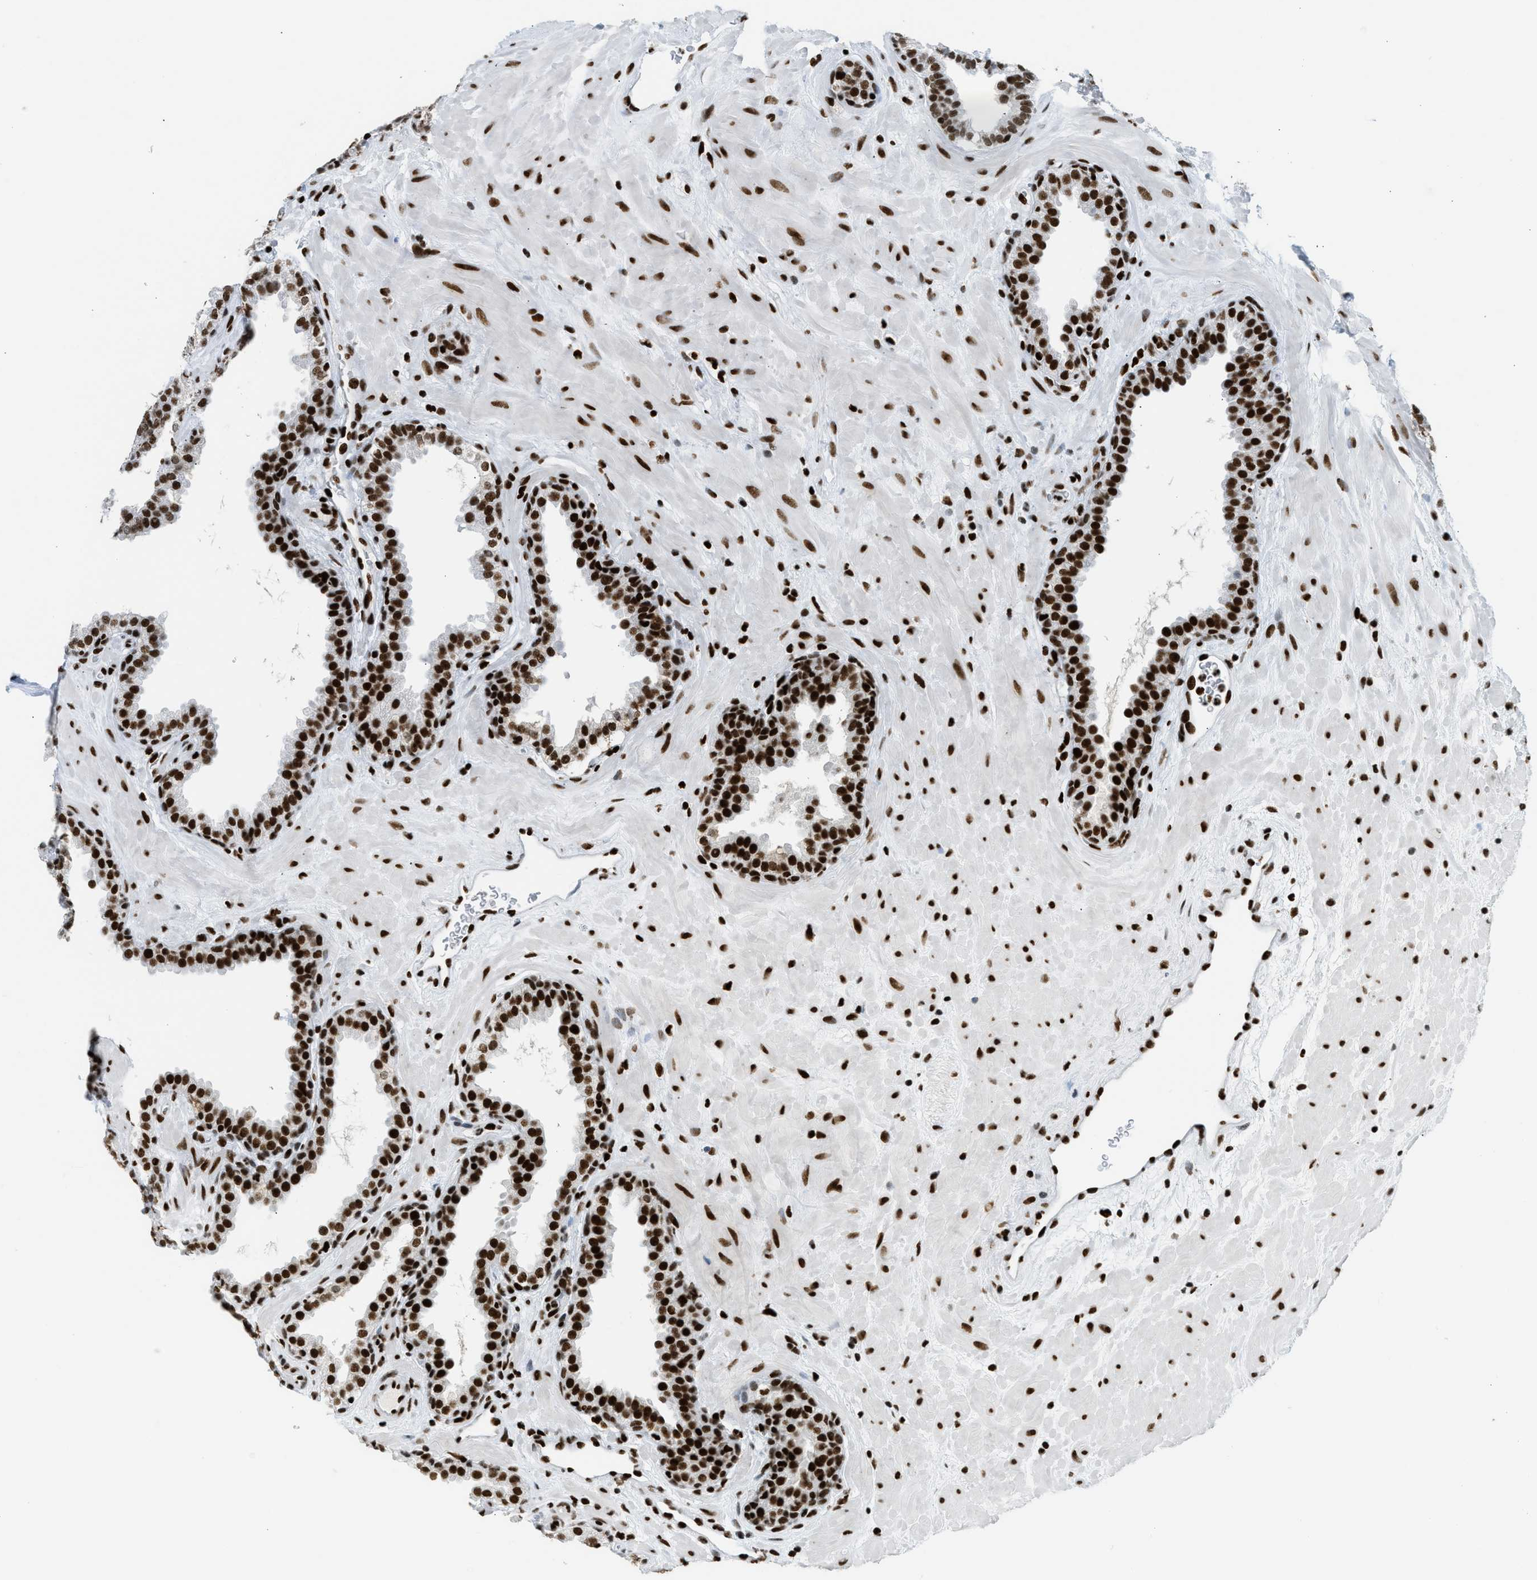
{"staining": {"intensity": "strong", "quantity": ">75%", "location": "nuclear"}, "tissue": "prostate", "cell_type": "Glandular cells", "image_type": "normal", "snomed": [{"axis": "morphology", "description": "Normal tissue, NOS"}, {"axis": "topography", "description": "Prostate"}], "caption": "Brown immunohistochemical staining in benign prostate reveals strong nuclear expression in about >75% of glandular cells.", "gene": "PIF1", "patient": {"sex": "male", "age": 51}}